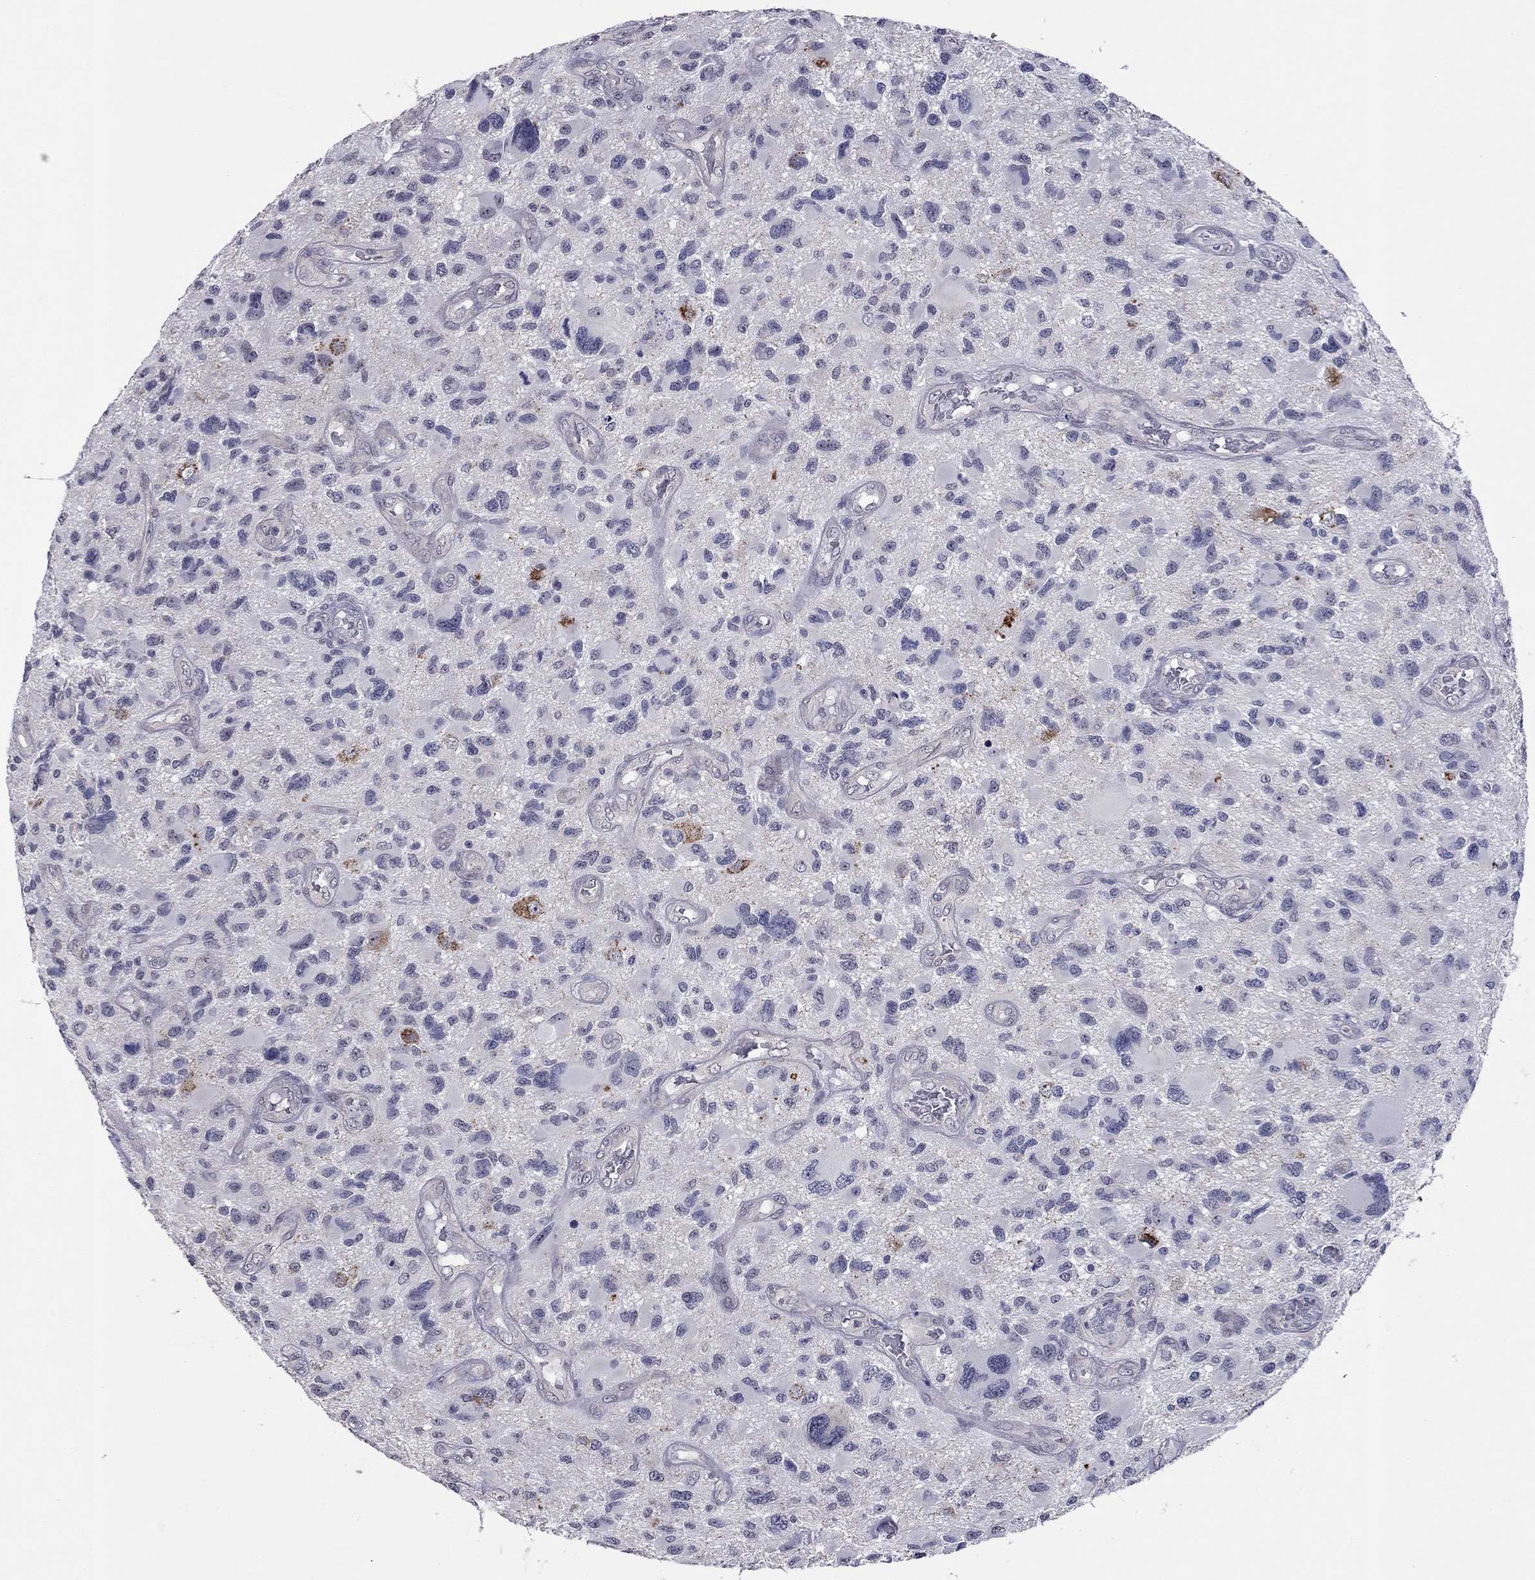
{"staining": {"intensity": "negative", "quantity": "none", "location": "none"}, "tissue": "glioma", "cell_type": "Tumor cells", "image_type": "cancer", "snomed": [{"axis": "morphology", "description": "Glioma, malignant, NOS"}, {"axis": "morphology", "description": "Glioma, malignant, High grade"}, {"axis": "topography", "description": "Brain"}], "caption": "A micrograph of human malignant high-grade glioma is negative for staining in tumor cells.", "gene": "SHOC2", "patient": {"sex": "female", "age": 71}}